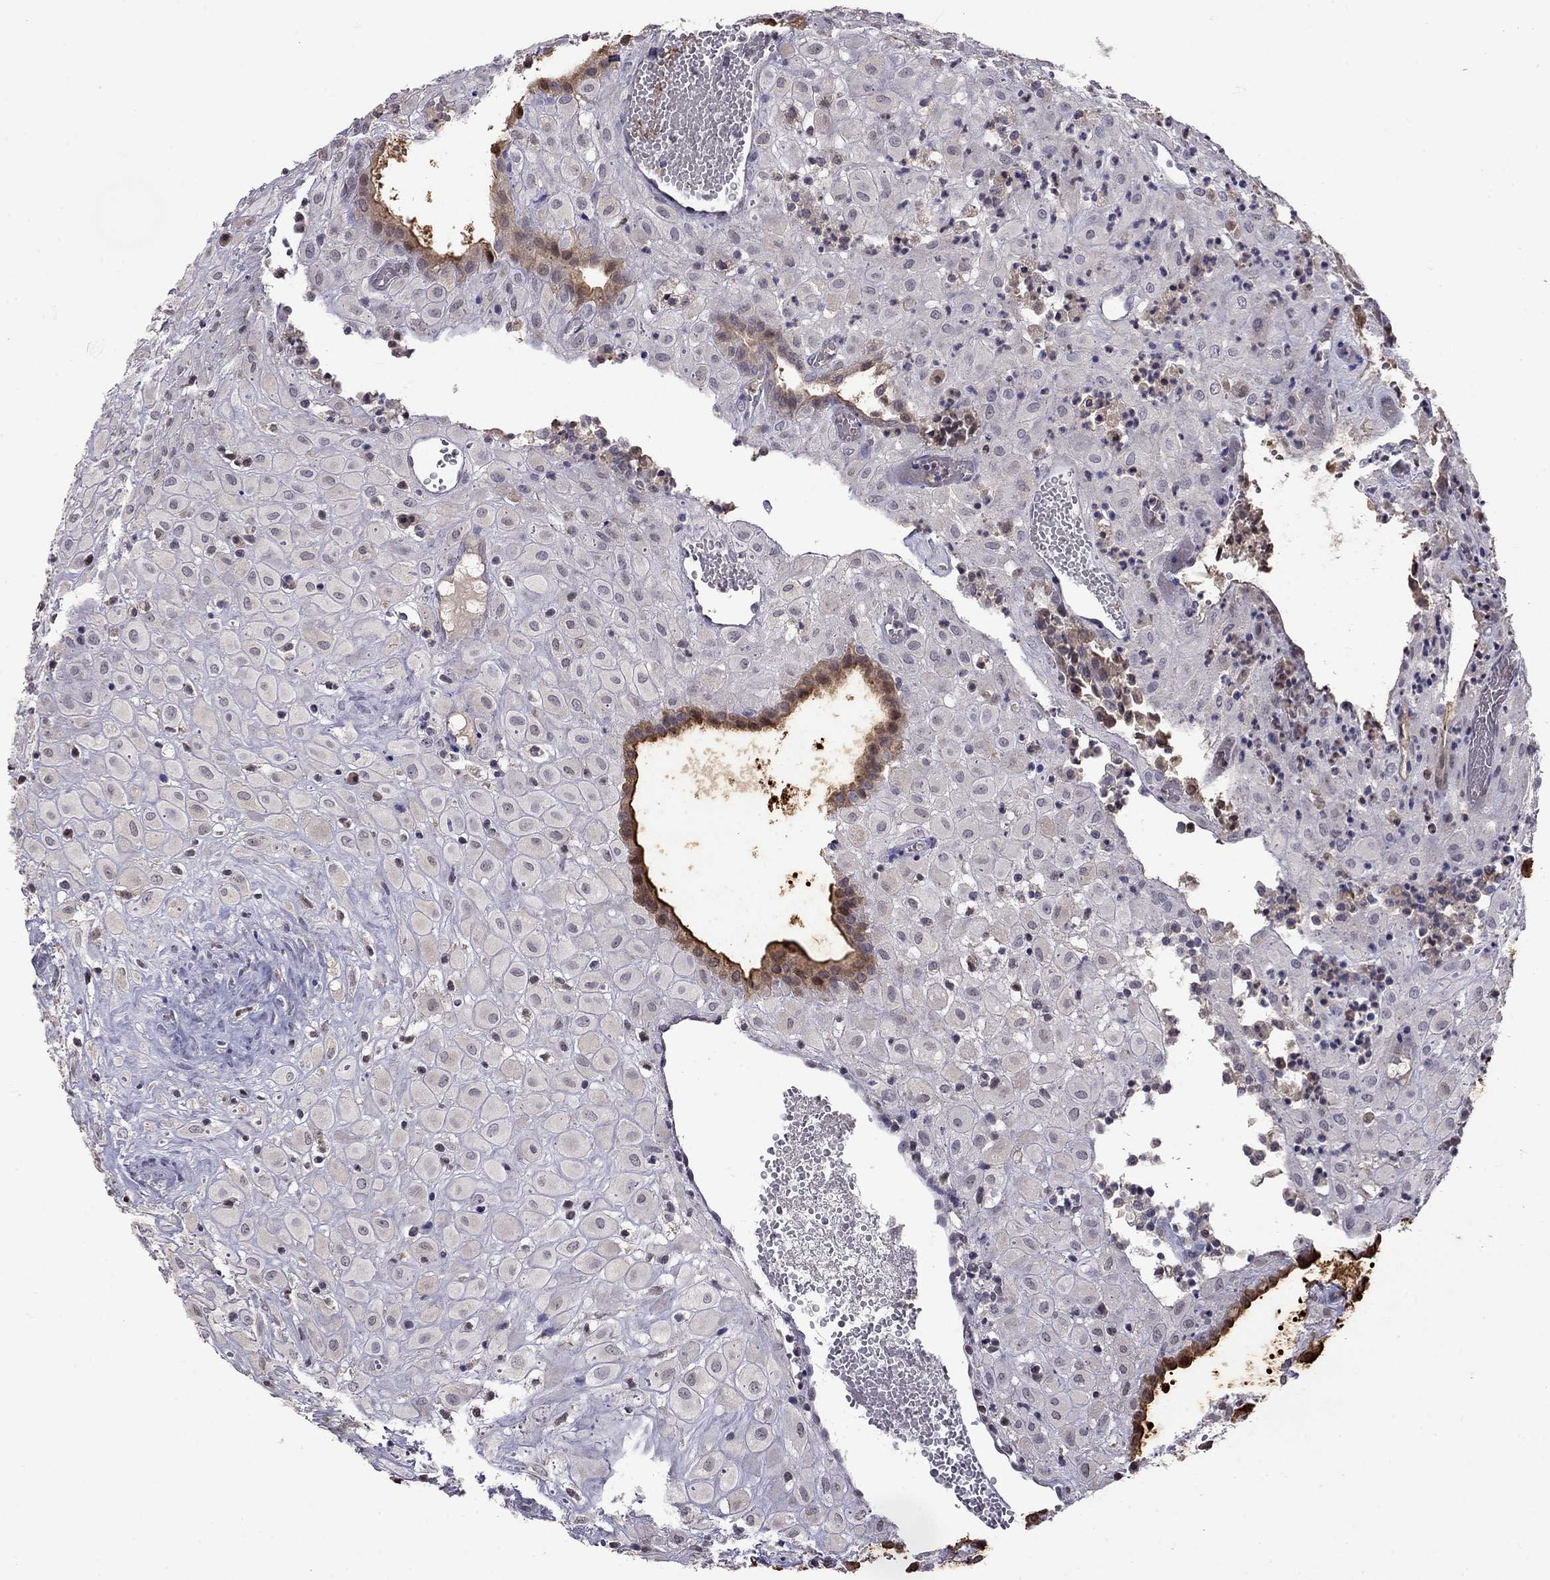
{"staining": {"intensity": "negative", "quantity": "none", "location": "none"}, "tissue": "placenta", "cell_type": "Decidual cells", "image_type": "normal", "snomed": [{"axis": "morphology", "description": "Normal tissue, NOS"}, {"axis": "topography", "description": "Placenta"}], "caption": "IHC image of normal placenta: human placenta stained with DAB (3,3'-diaminobenzidine) reveals no significant protein staining in decidual cells. (Brightfield microscopy of DAB (3,3'-diaminobenzidine) immunohistochemistry (IHC) at high magnification).", "gene": "LRRC39", "patient": {"sex": "female", "age": 24}}